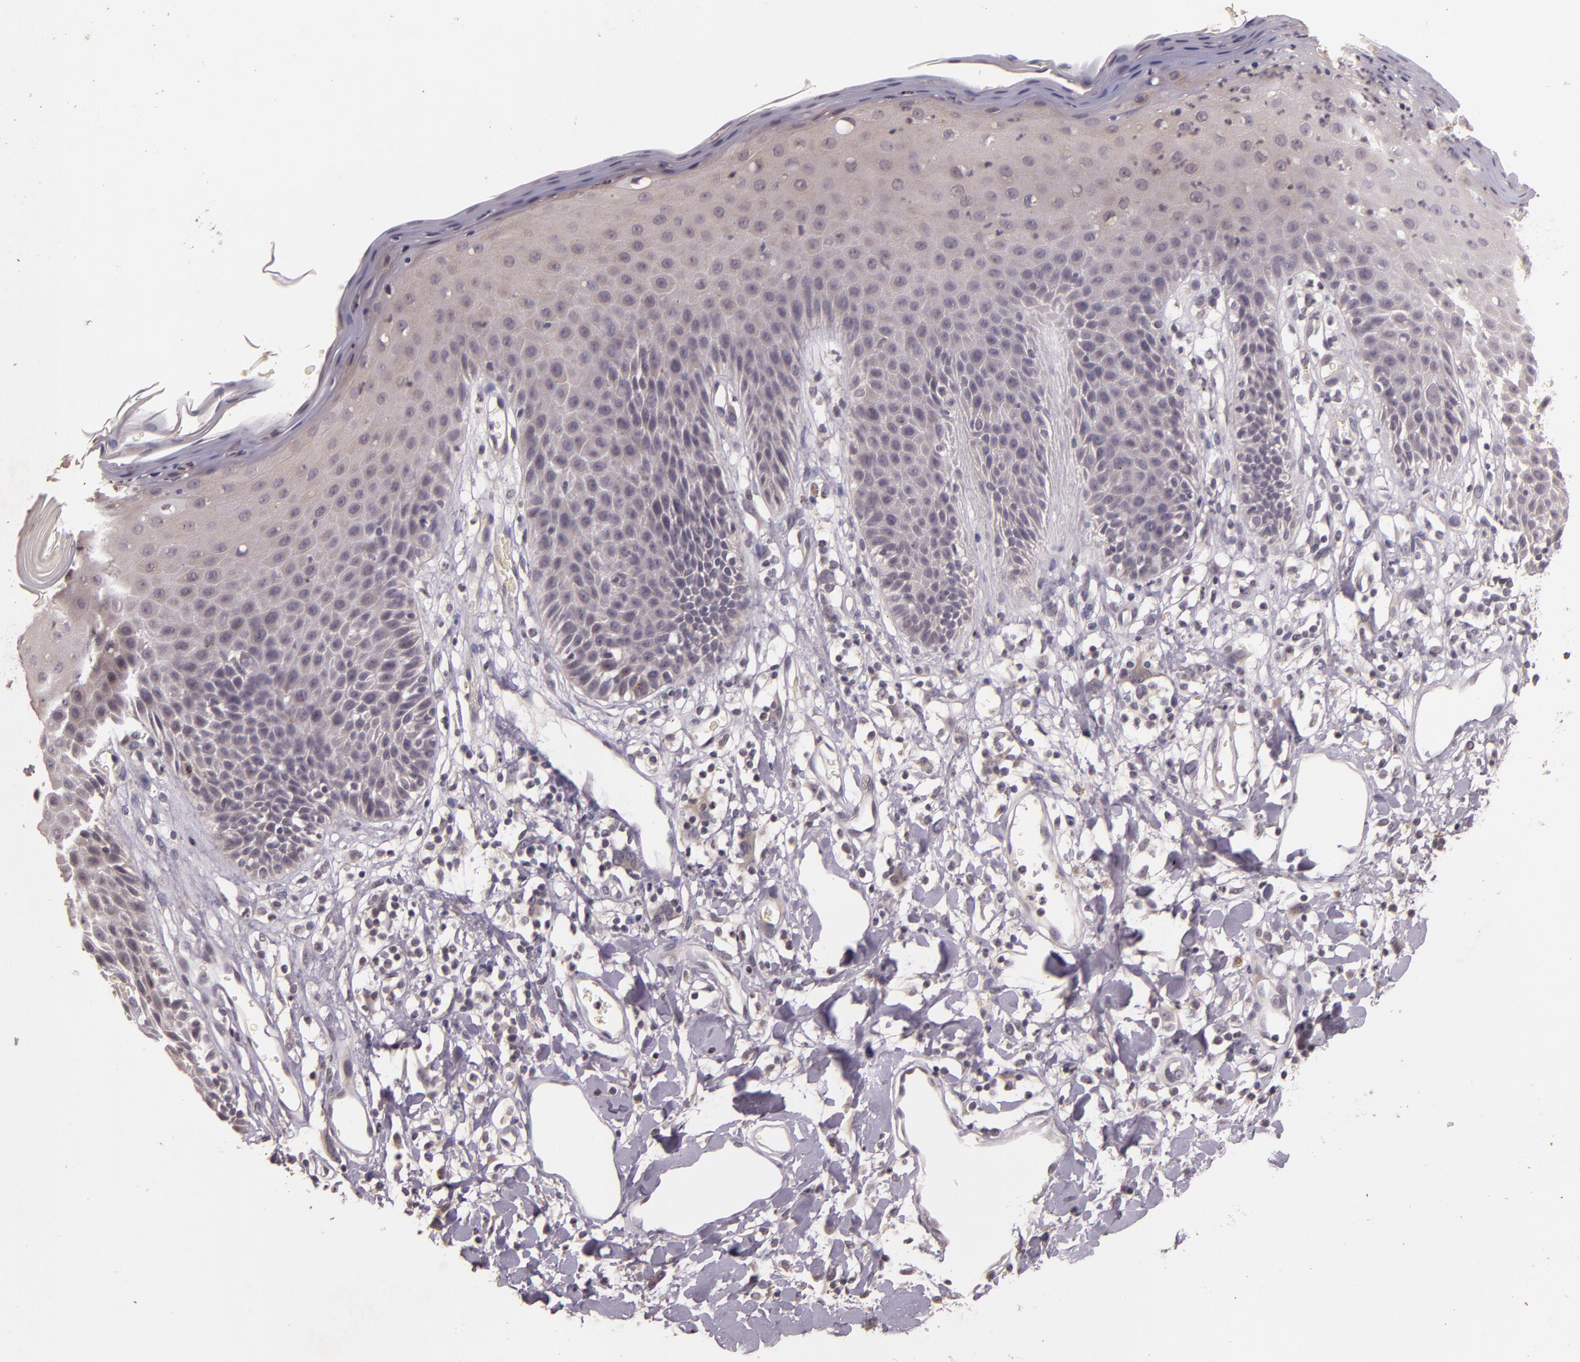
{"staining": {"intensity": "negative", "quantity": "none", "location": "none"}, "tissue": "skin", "cell_type": "Epidermal cells", "image_type": "normal", "snomed": [{"axis": "morphology", "description": "Normal tissue, NOS"}, {"axis": "topography", "description": "Vulva"}, {"axis": "topography", "description": "Peripheral nerve tissue"}], "caption": "This micrograph is of unremarkable skin stained with IHC to label a protein in brown with the nuclei are counter-stained blue. There is no staining in epidermal cells. (DAB IHC, high magnification).", "gene": "TFF1", "patient": {"sex": "female", "age": 68}}